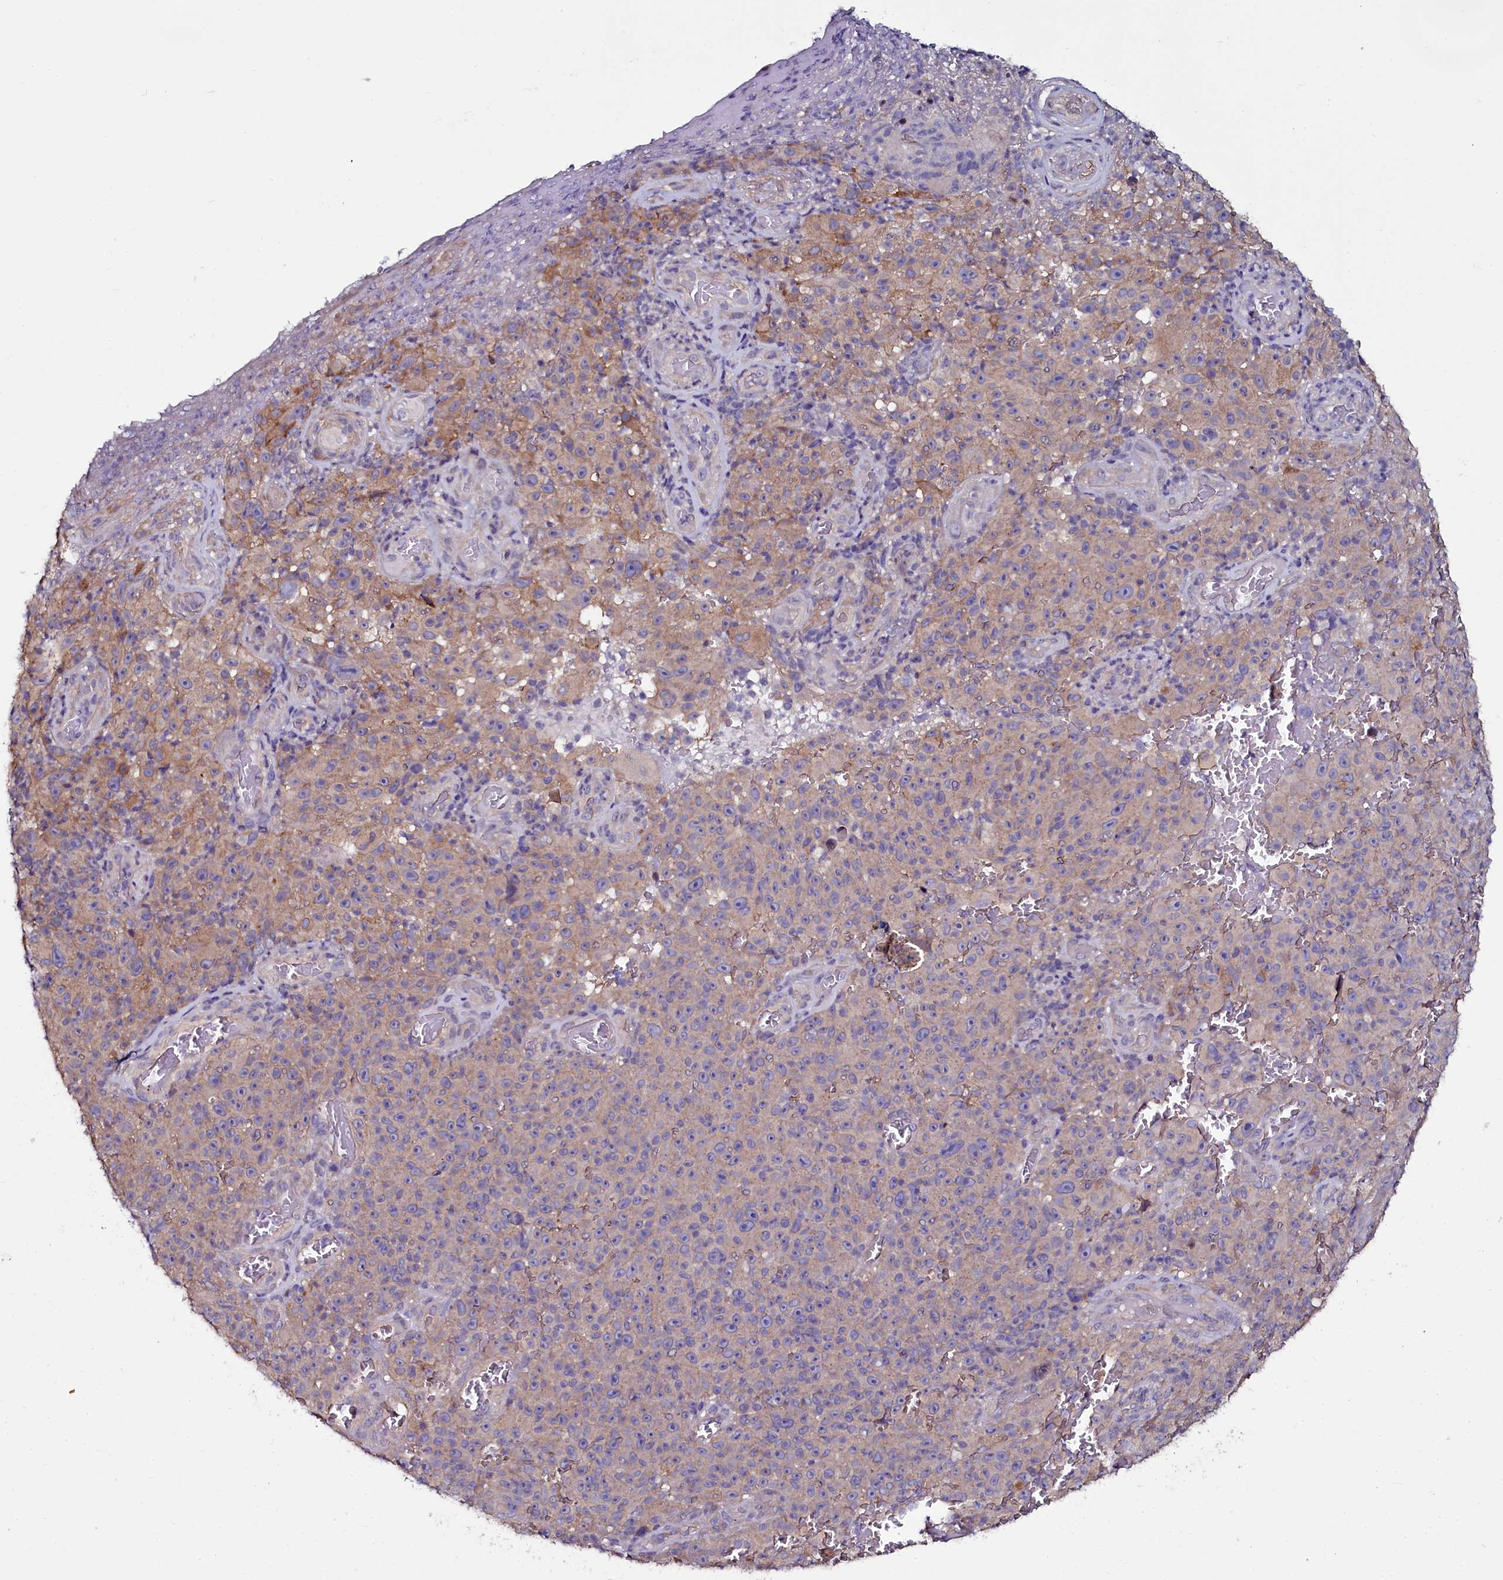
{"staining": {"intensity": "moderate", "quantity": "25%-75%", "location": "cytoplasmic/membranous"}, "tissue": "melanoma", "cell_type": "Tumor cells", "image_type": "cancer", "snomed": [{"axis": "morphology", "description": "Malignant melanoma, NOS"}, {"axis": "topography", "description": "Skin"}], "caption": "Human malignant melanoma stained with a protein marker reveals moderate staining in tumor cells.", "gene": "USPL1", "patient": {"sex": "female", "age": 82}}